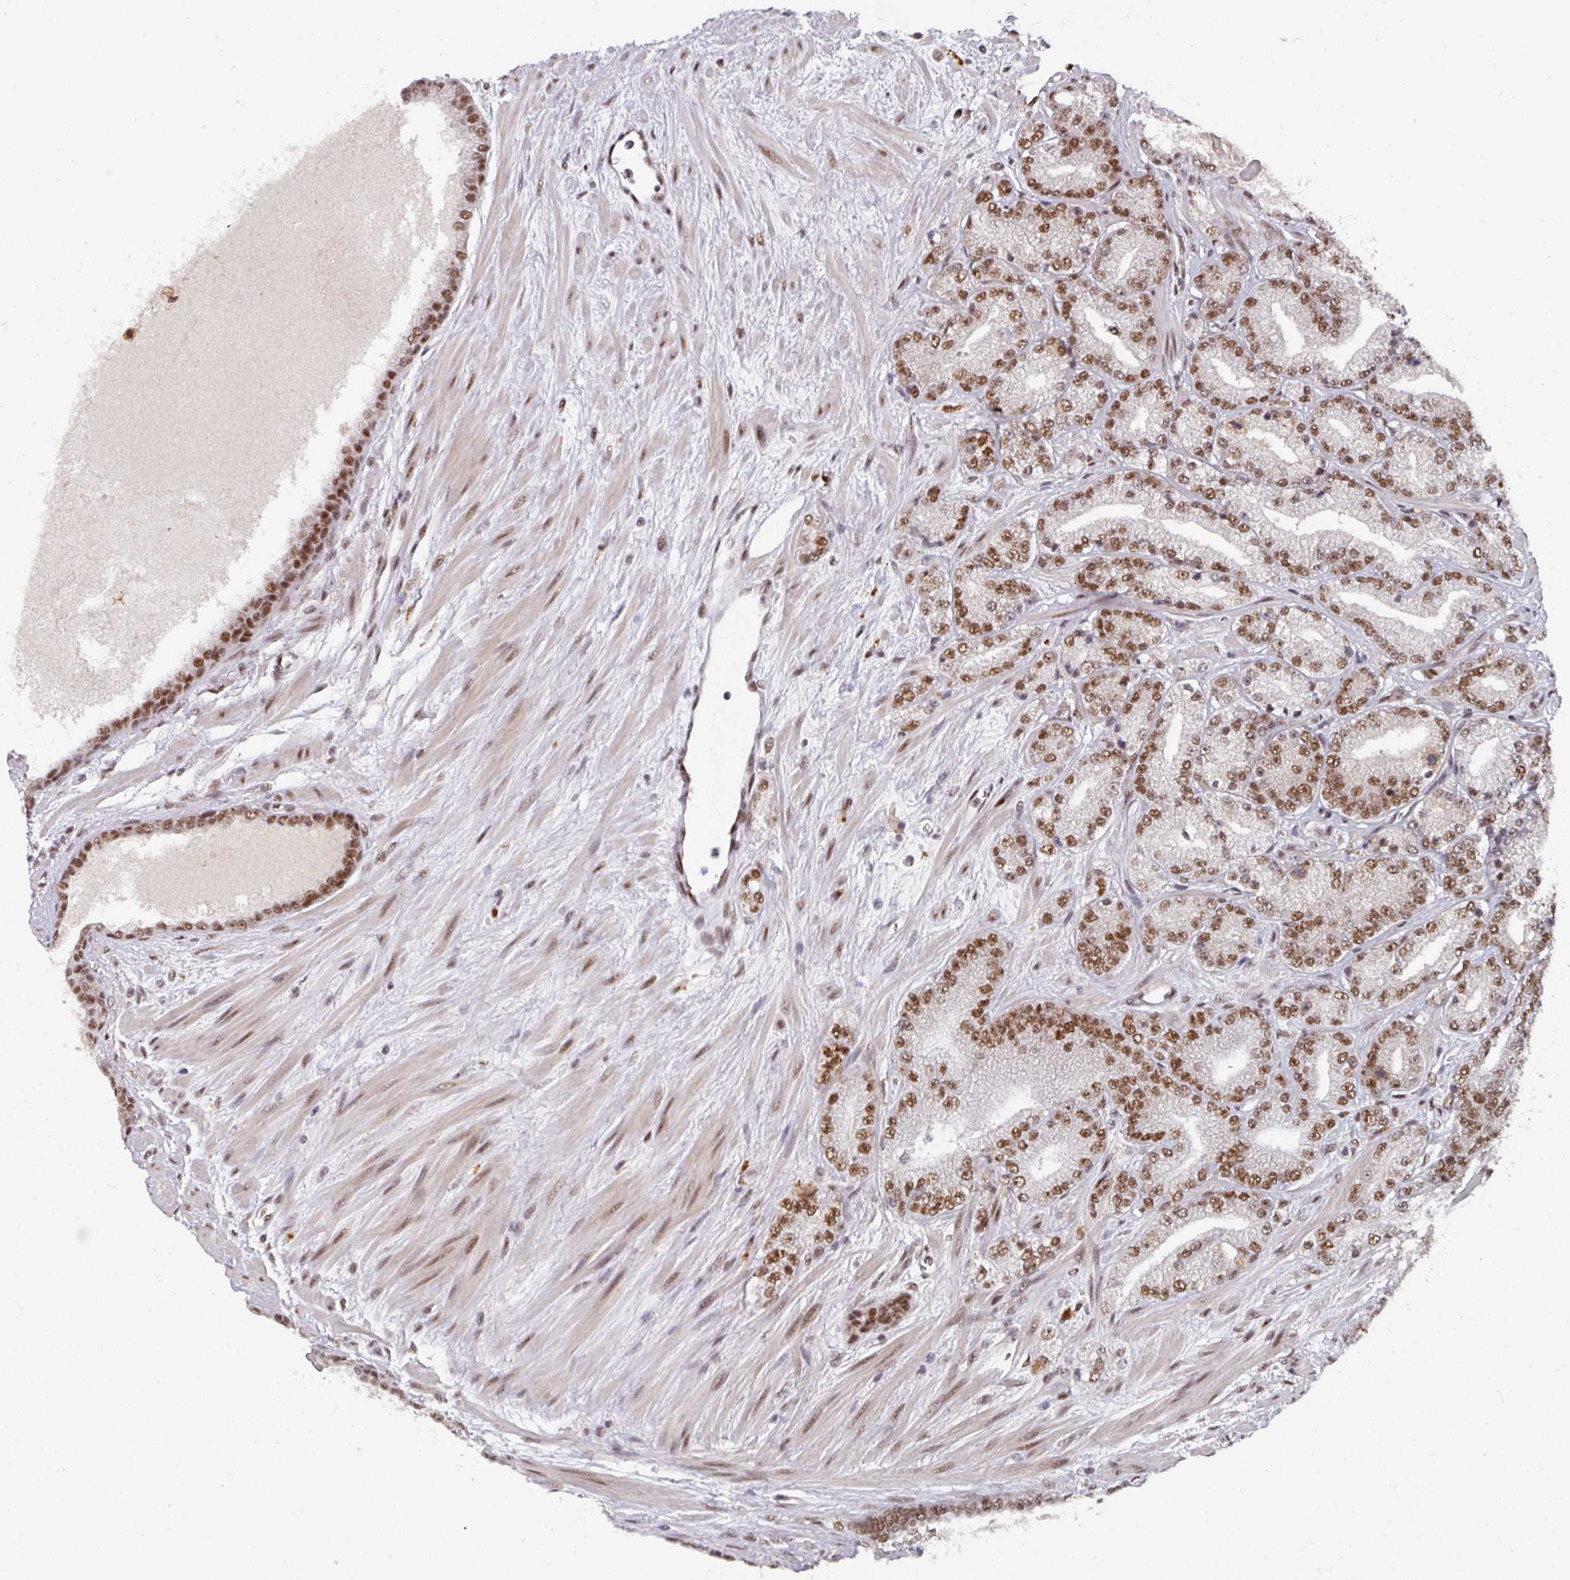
{"staining": {"intensity": "moderate", "quantity": ">75%", "location": "nuclear"}, "tissue": "prostate cancer", "cell_type": "Tumor cells", "image_type": "cancer", "snomed": [{"axis": "morphology", "description": "Adenocarcinoma, High grade"}, {"axis": "topography", "description": "Prostate"}], "caption": "IHC of human high-grade adenocarcinoma (prostate) exhibits medium levels of moderate nuclear staining in about >75% of tumor cells. Immunohistochemistry stains the protein of interest in brown and the nuclei are stained blue.", "gene": "MEPCE", "patient": {"sex": "male", "age": 68}}